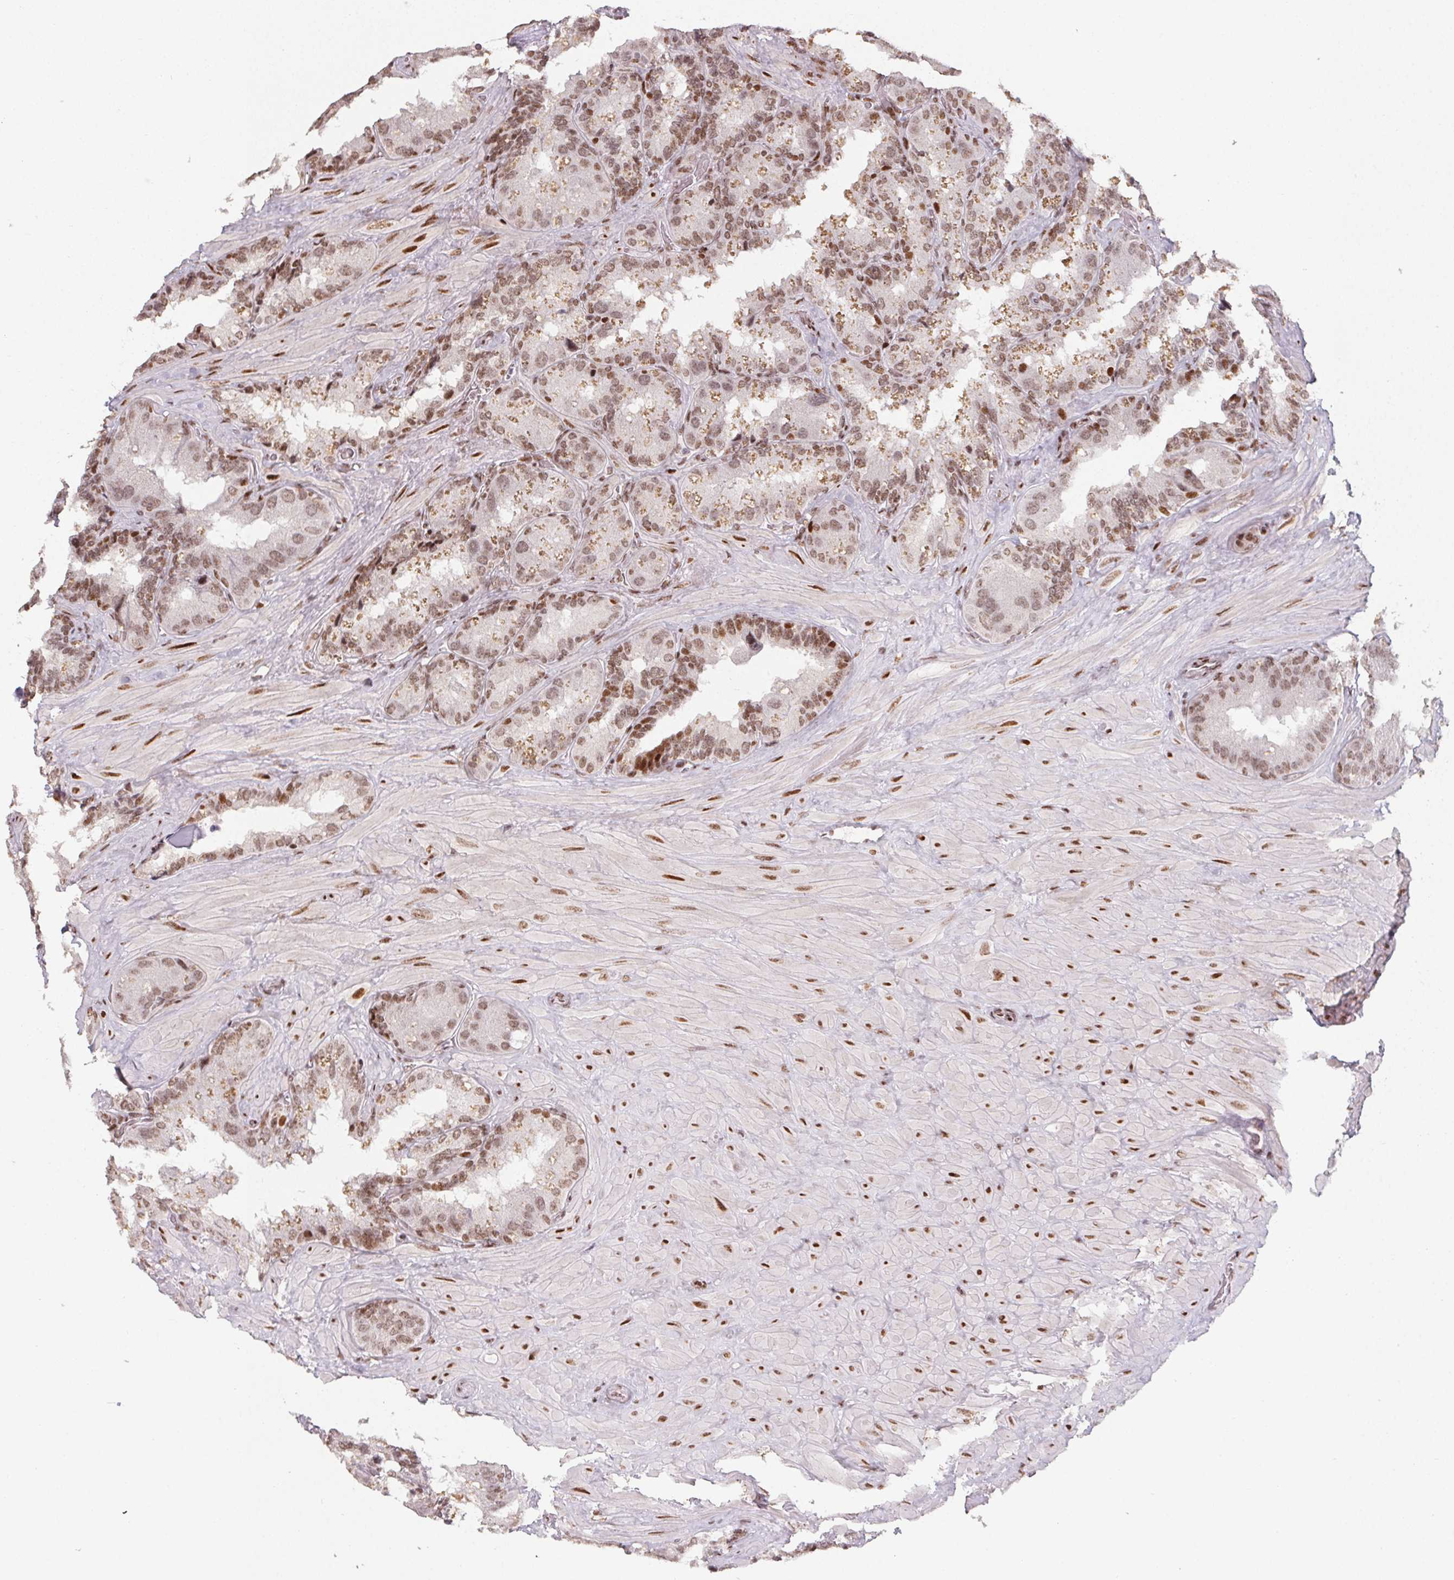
{"staining": {"intensity": "moderate", "quantity": "25%-75%", "location": "nuclear"}, "tissue": "seminal vesicle", "cell_type": "Glandular cells", "image_type": "normal", "snomed": [{"axis": "morphology", "description": "Normal tissue, NOS"}, {"axis": "topography", "description": "Seminal veicle"}], "caption": "Seminal vesicle stained with immunohistochemistry (IHC) shows moderate nuclear expression in about 25%-75% of glandular cells. The protein is stained brown, and the nuclei are stained in blue (DAB (3,3'-diaminobenzidine) IHC with brightfield microscopy, high magnification).", "gene": "KMT2A", "patient": {"sex": "male", "age": 60}}